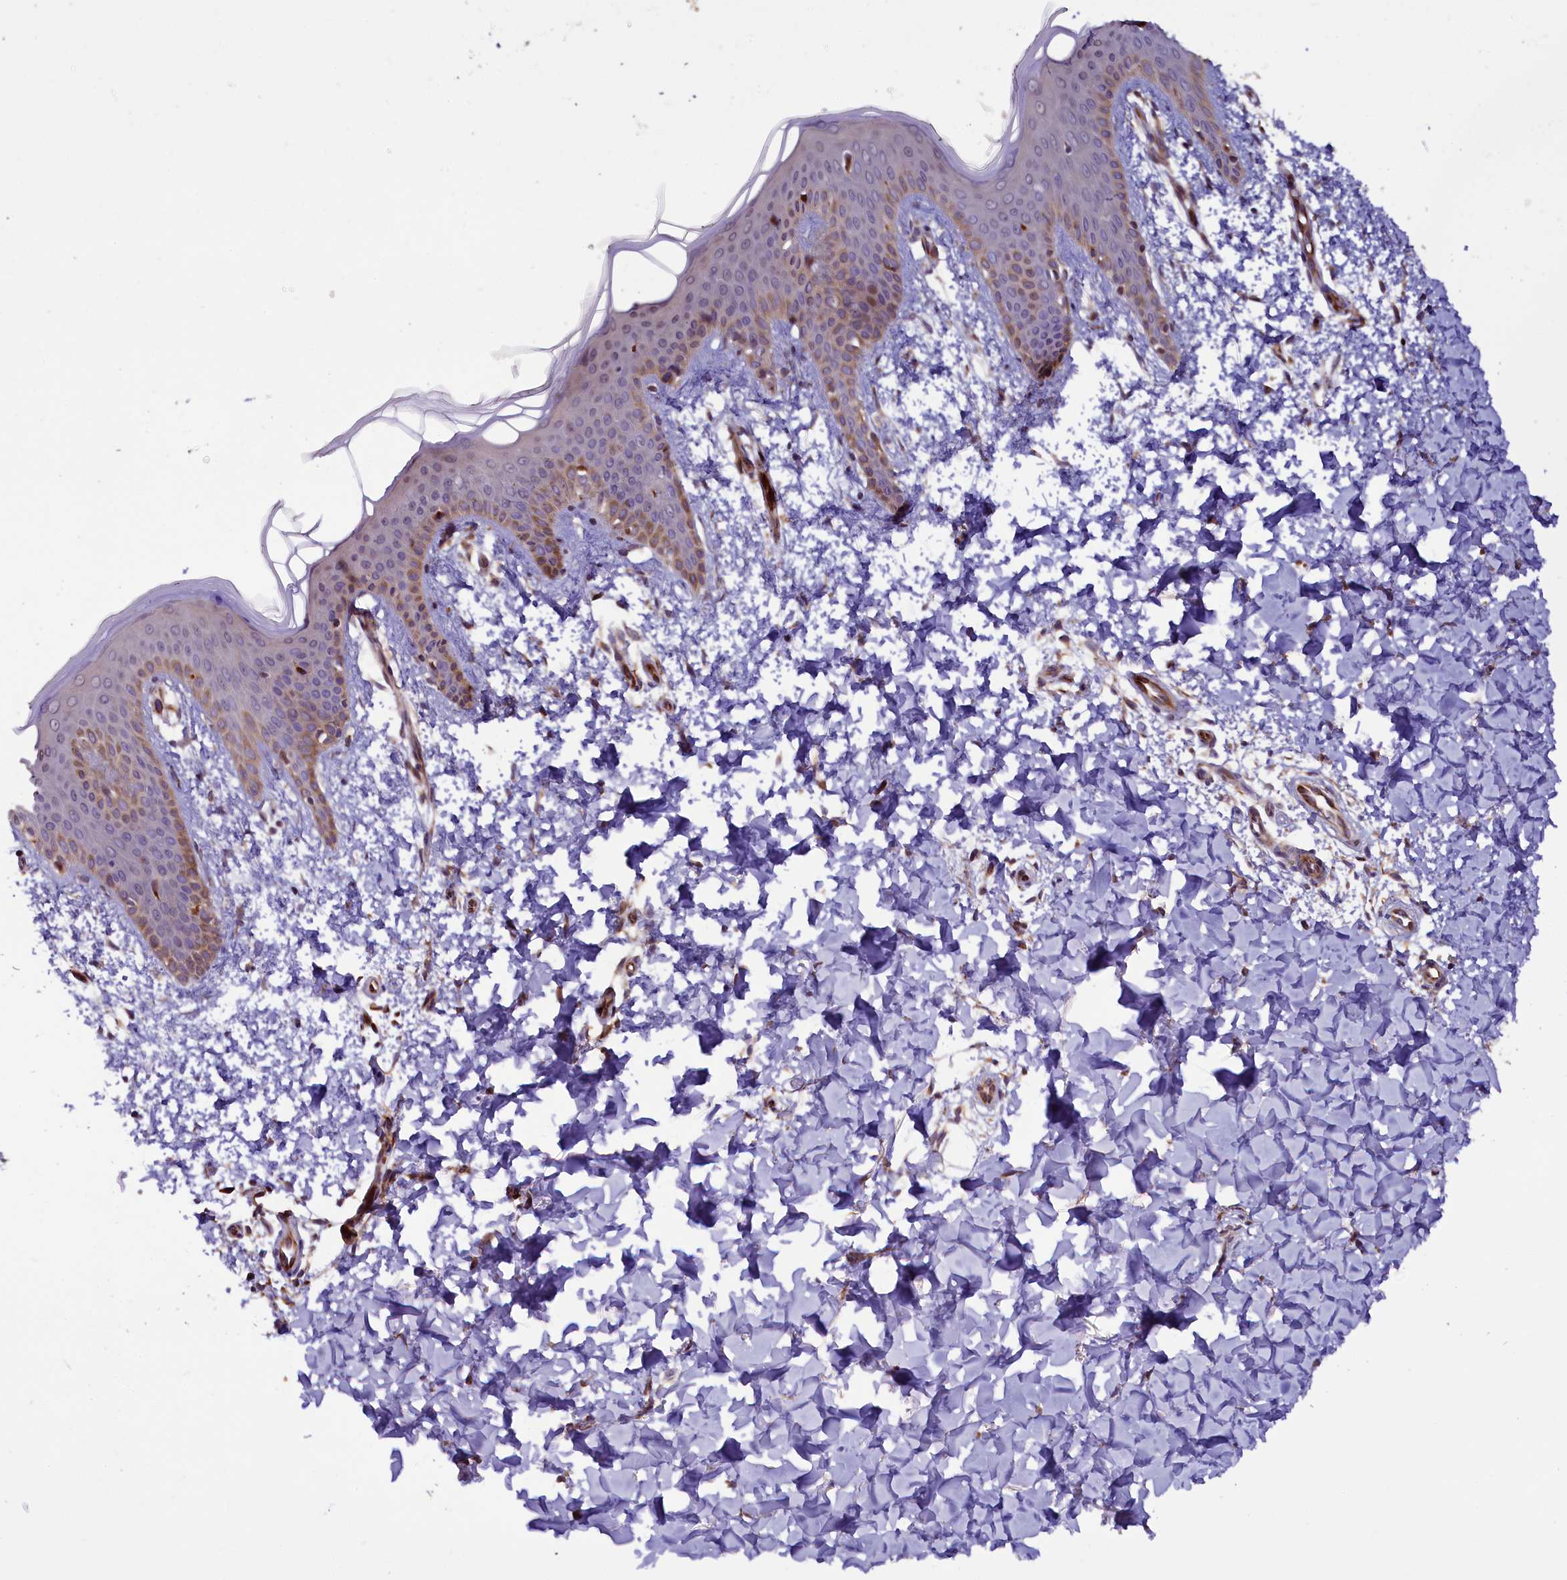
{"staining": {"intensity": "moderate", "quantity": "25%-75%", "location": "cytoplasmic/membranous"}, "tissue": "skin", "cell_type": "Fibroblasts", "image_type": "normal", "snomed": [{"axis": "morphology", "description": "Normal tissue, NOS"}, {"axis": "topography", "description": "Skin"}], "caption": "The histopathology image exhibits staining of unremarkable skin, revealing moderate cytoplasmic/membranous protein staining (brown color) within fibroblasts.", "gene": "RPUSD2", "patient": {"sex": "male", "age": 36}}